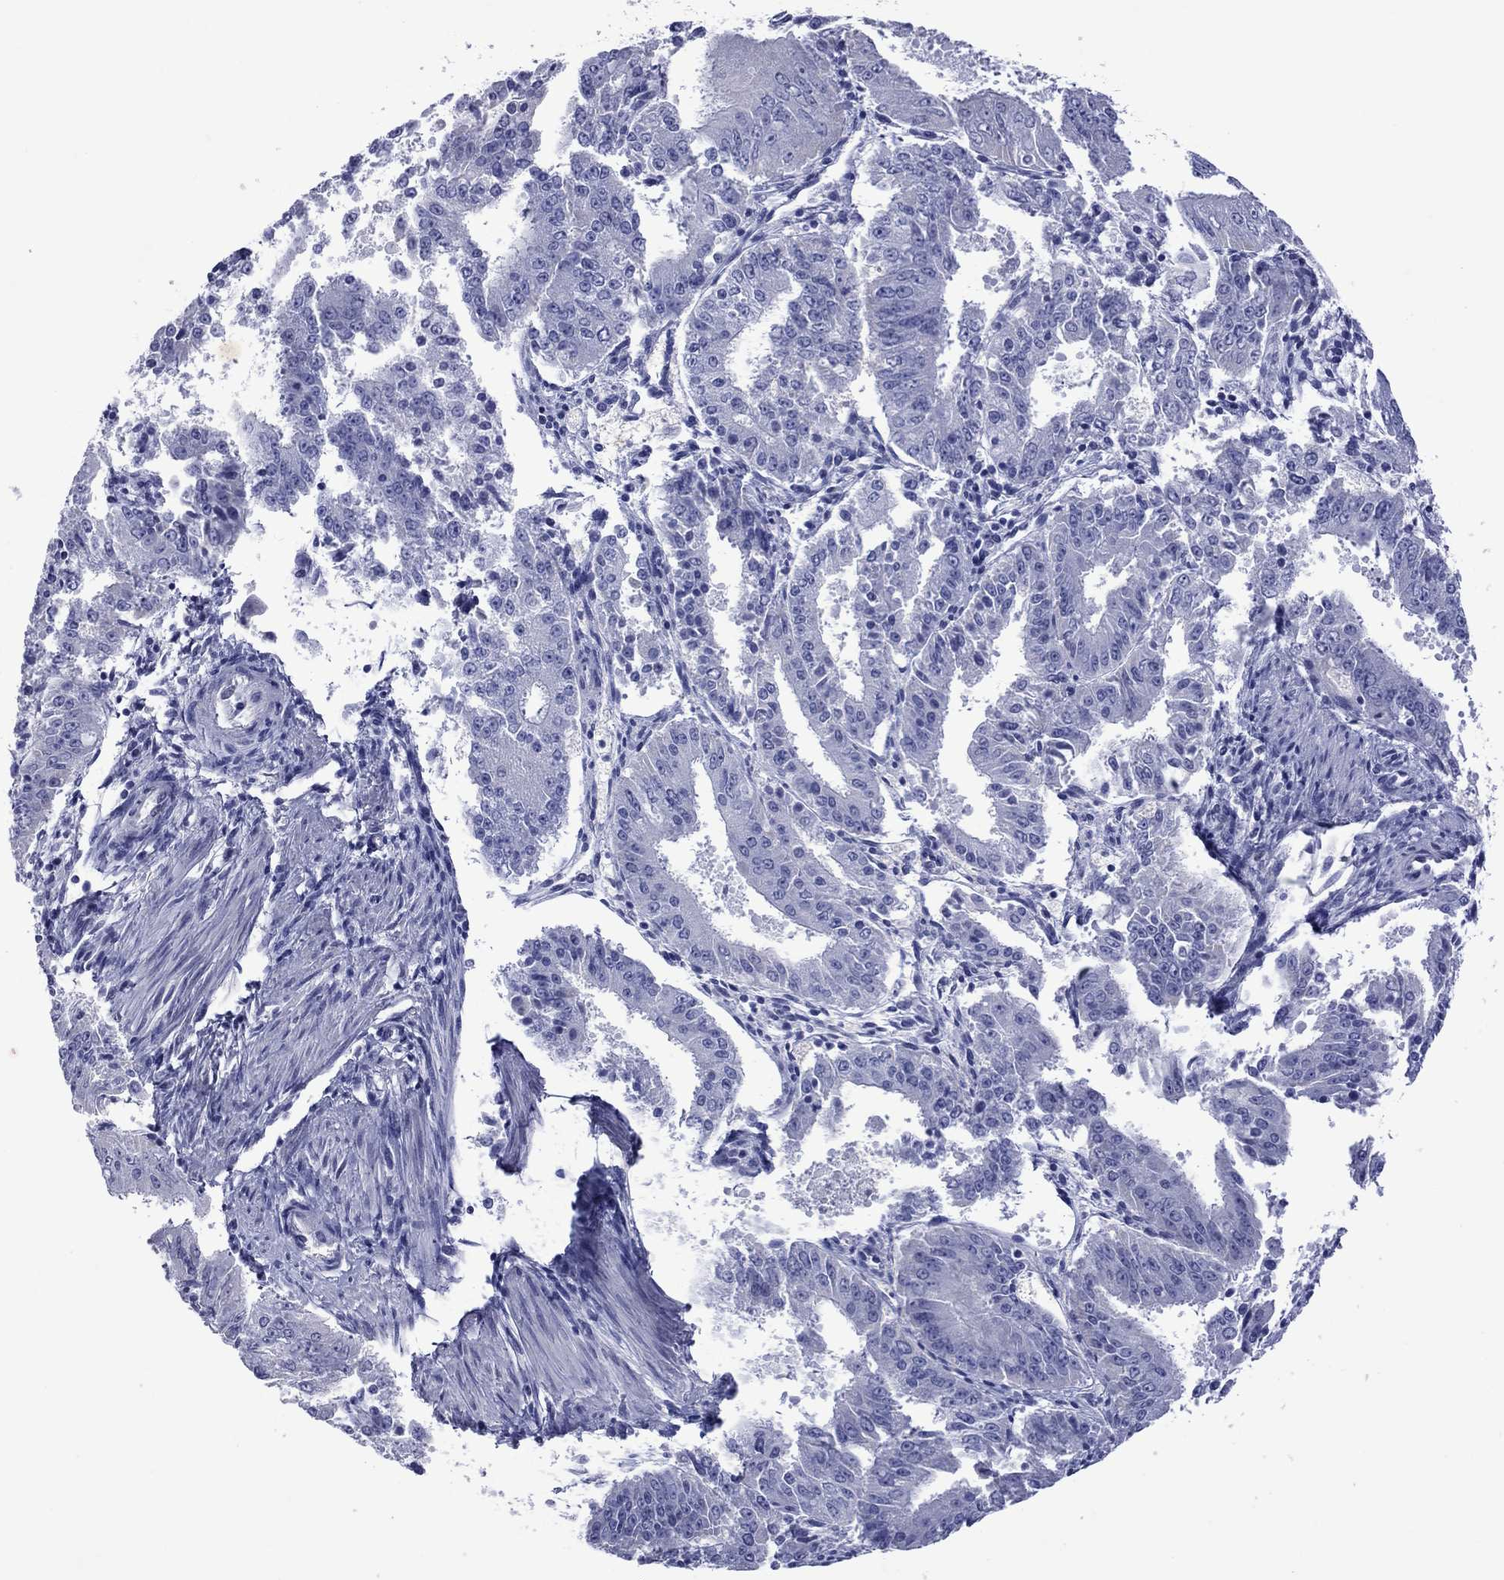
{"staining": {"intensity": "negative", "quantity": "none", "location": "none"}, "tissue": "ovarian cancer", "cell_type": "Tumor cells", "image_type": "cancer", "snomed": [{"axis": "morphology", "description": "Carcinoma, endometroid"}, {"axis": "topography", "description": "Ovary"}], "caption": "An immunohistochemistry (IHC) photomicrograph of endometroid carcinoma (ovarian) is shown. There is no staining in tumor cells of endometroid carcinoma (ovarian).", "gene": "PIWIL1", "patient": {"sex": "female", "age": 42}}